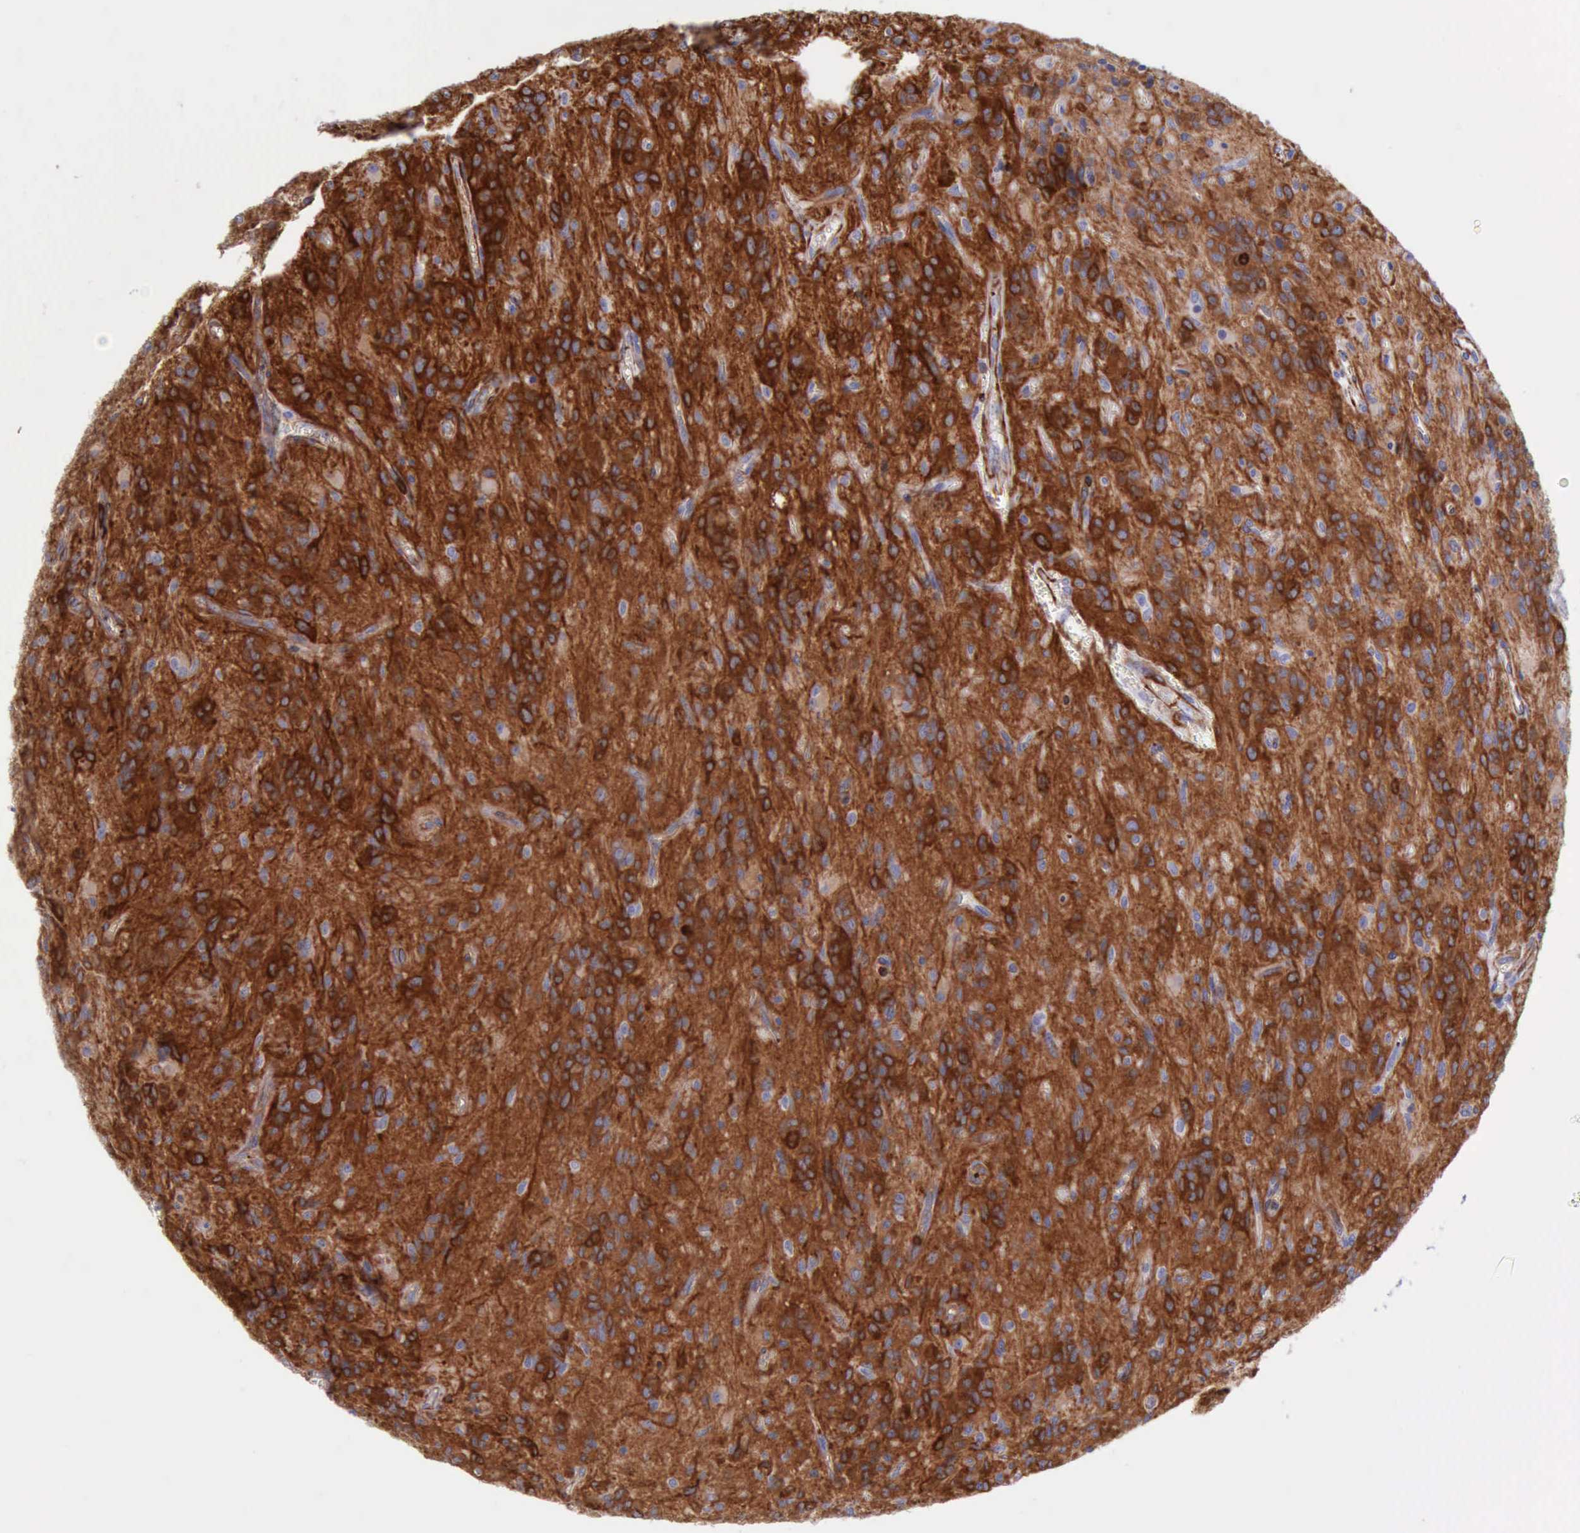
{"staining": {"intensity": "strong", "quantity": ">75%", "location": "cytoplasmic/membranous"}, "tissue": "glioma", "cell_type": "Tumor cells", "image_type": "cancer", "snomed": [{"axis": "morphology", "description": "Glioma, malignant, Low grade"}, {"axis": "topography", "description": "Brain"}], "caption": "Malignant low-grade glioma stained with immunohistochemistry (IHC) displays strong cytoplasmic/membranous expression in about >75% of tumor cells. (DAB IHC with brightfield microscopy, high magnification).", "gene": "FLNA", "patient": {"sex": "female", "age": 15}}